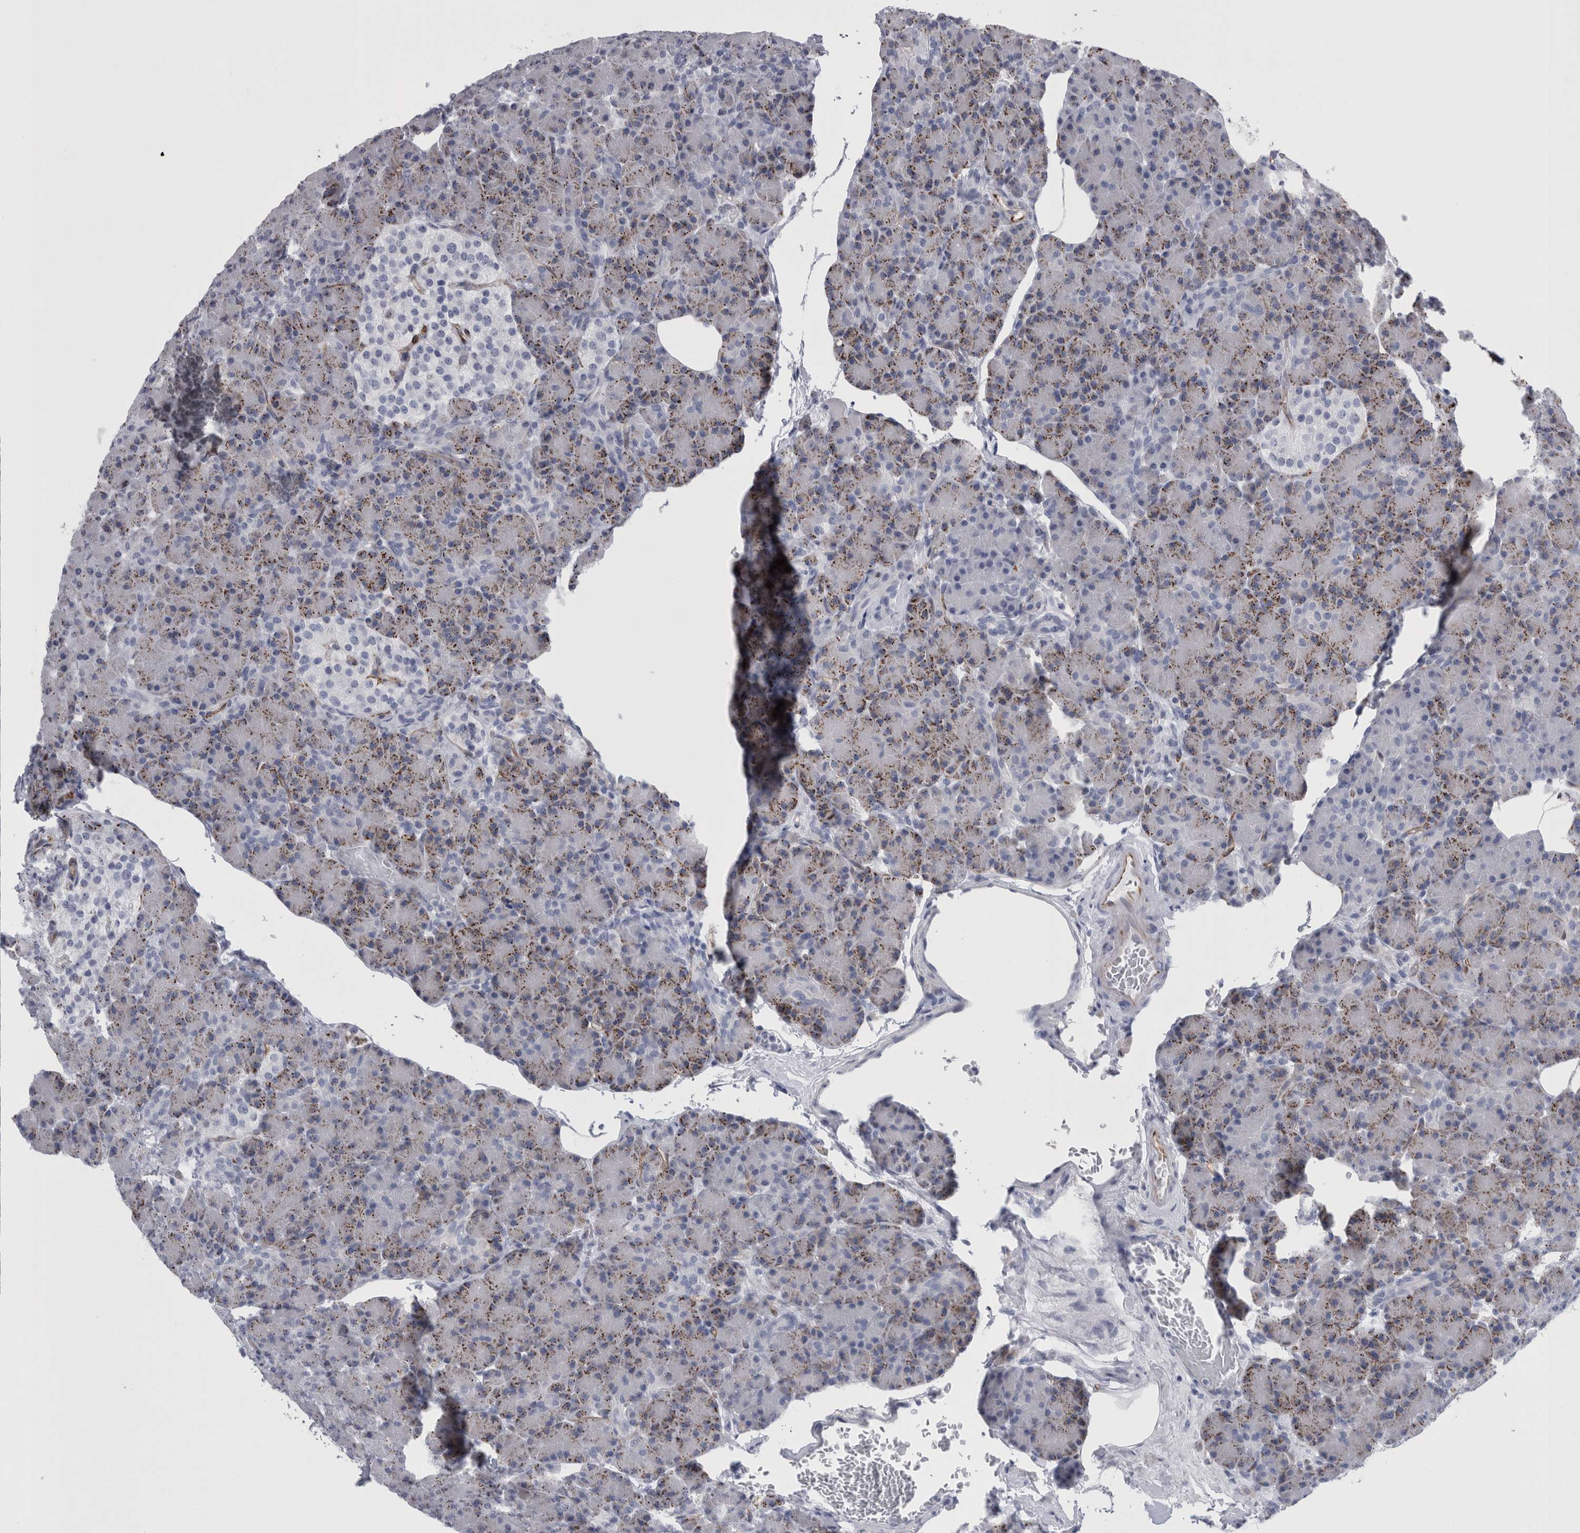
{"staining": {"intensity": "moderate", "quantity": "25%-75%", "location": "cytoplasmic/membranous"}, "tissue": "pancreas", "cell_type": "Exocrine glandular cells", "image_type": "normal", "snomed": [{"axis": "morphology", "description": "Normal tissue, NOS"}, {"axis": "topography", "description": "Pancreas"}], "caption": "Moderate cytoplasmic/membranous positivity for a protein is appreciated in about 25%-75% of exocrine glandular cells of benign pancreas using immunohistochemistry.", "gene": "VWDE", "patient": {"sex": "female", "age": 43}}